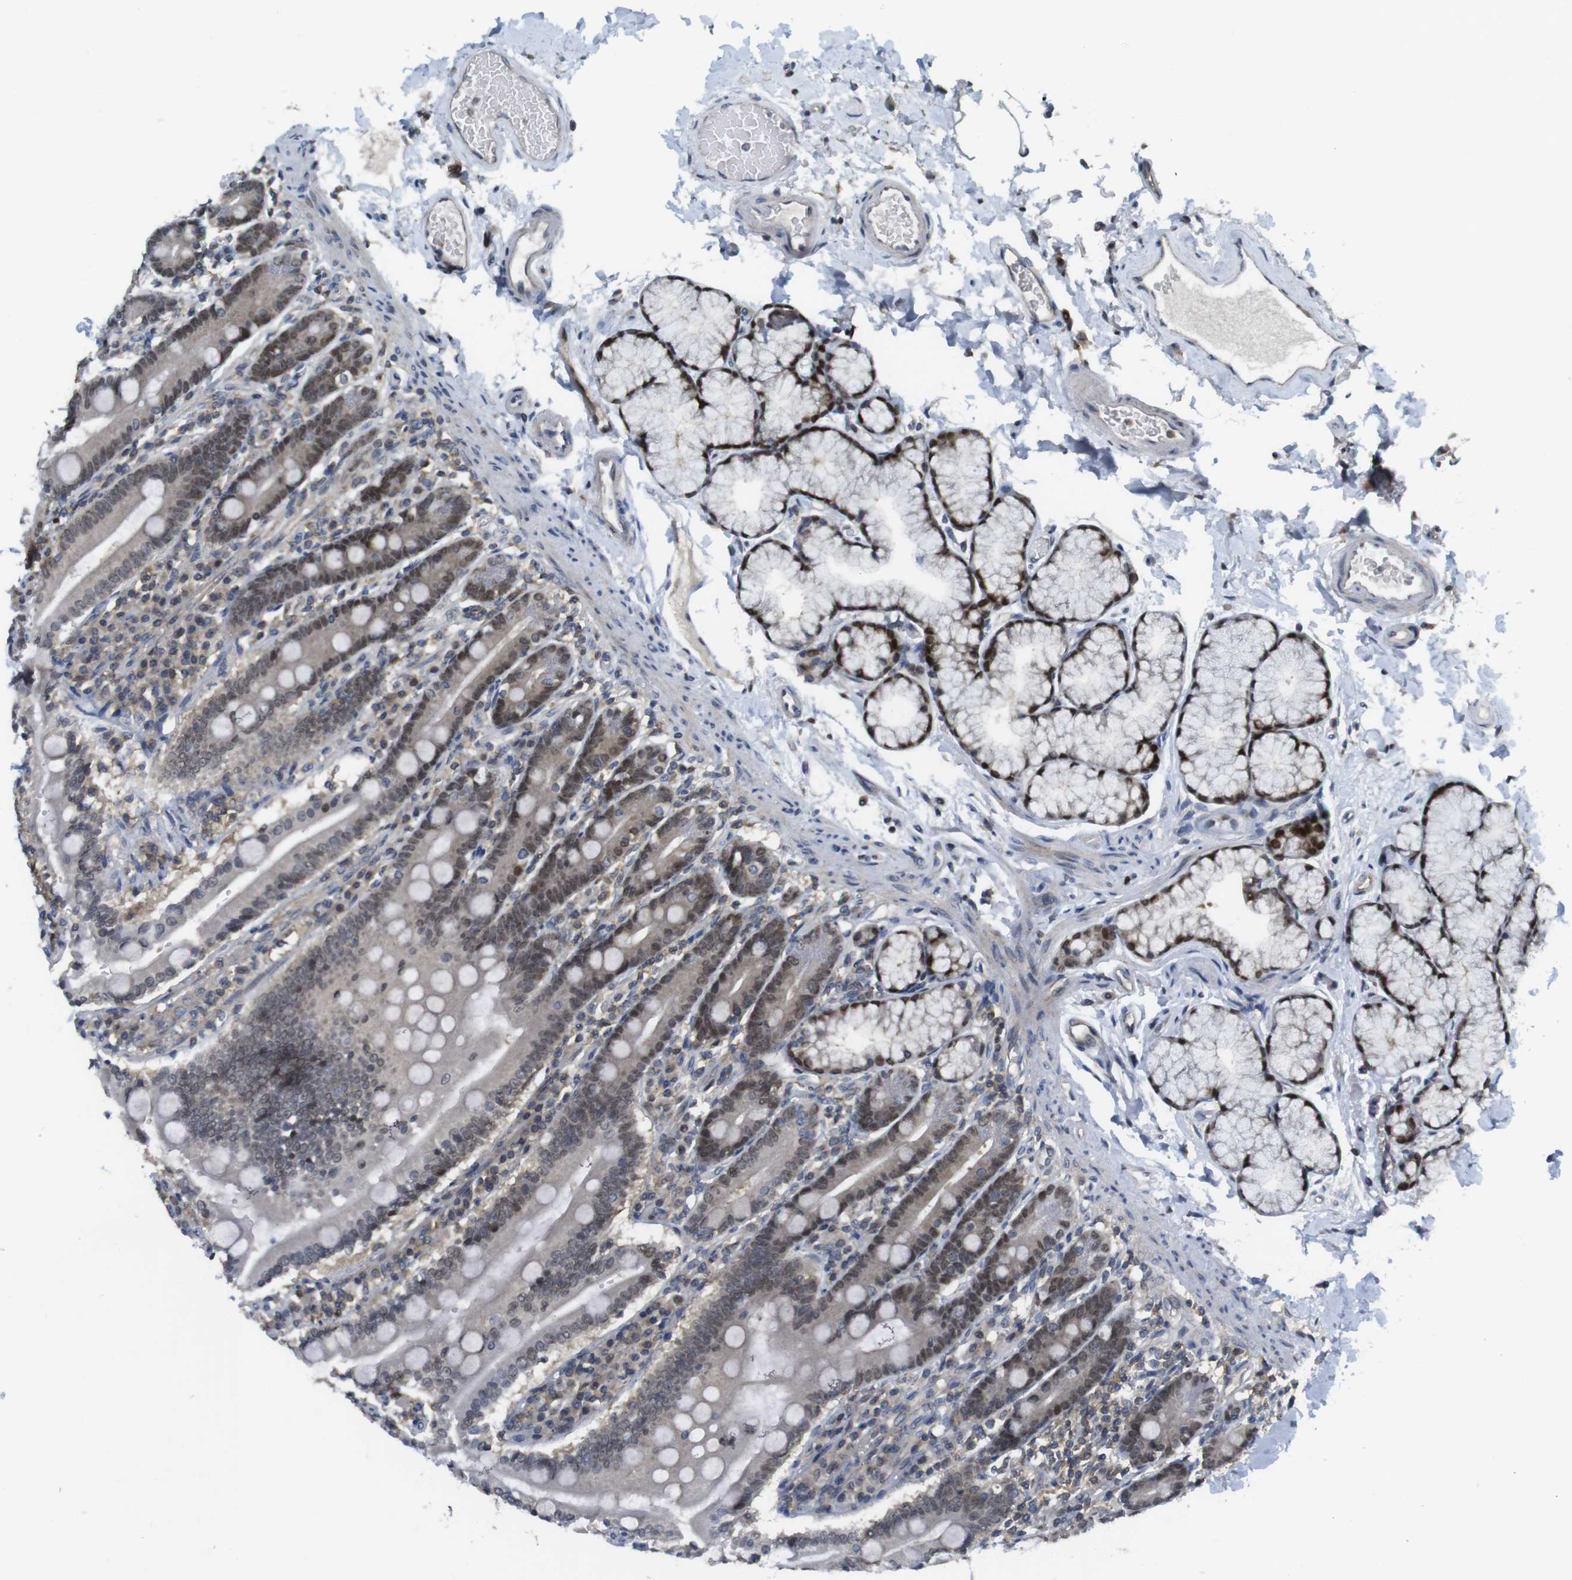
{"staining": {"intensity": "strong", "quantity": "25%-75%", "location": "nuclear"}, "tissue": "duodenum", "cell_type": "Glandular cells", "image_type": "normal", "snomed": [{"axis": "morphology", "description": "Normal tissue, NOS"}, {"axis": "topography", "description": "Small intestine, NOS"}], "caption": "Duodenum stained for a protein (brown) exhibits strong nuclear positive positivity in approximately 25%-75% of glandular cells.", "gene": "RCC1", "patient": {"sex": "female", "age": 71}}